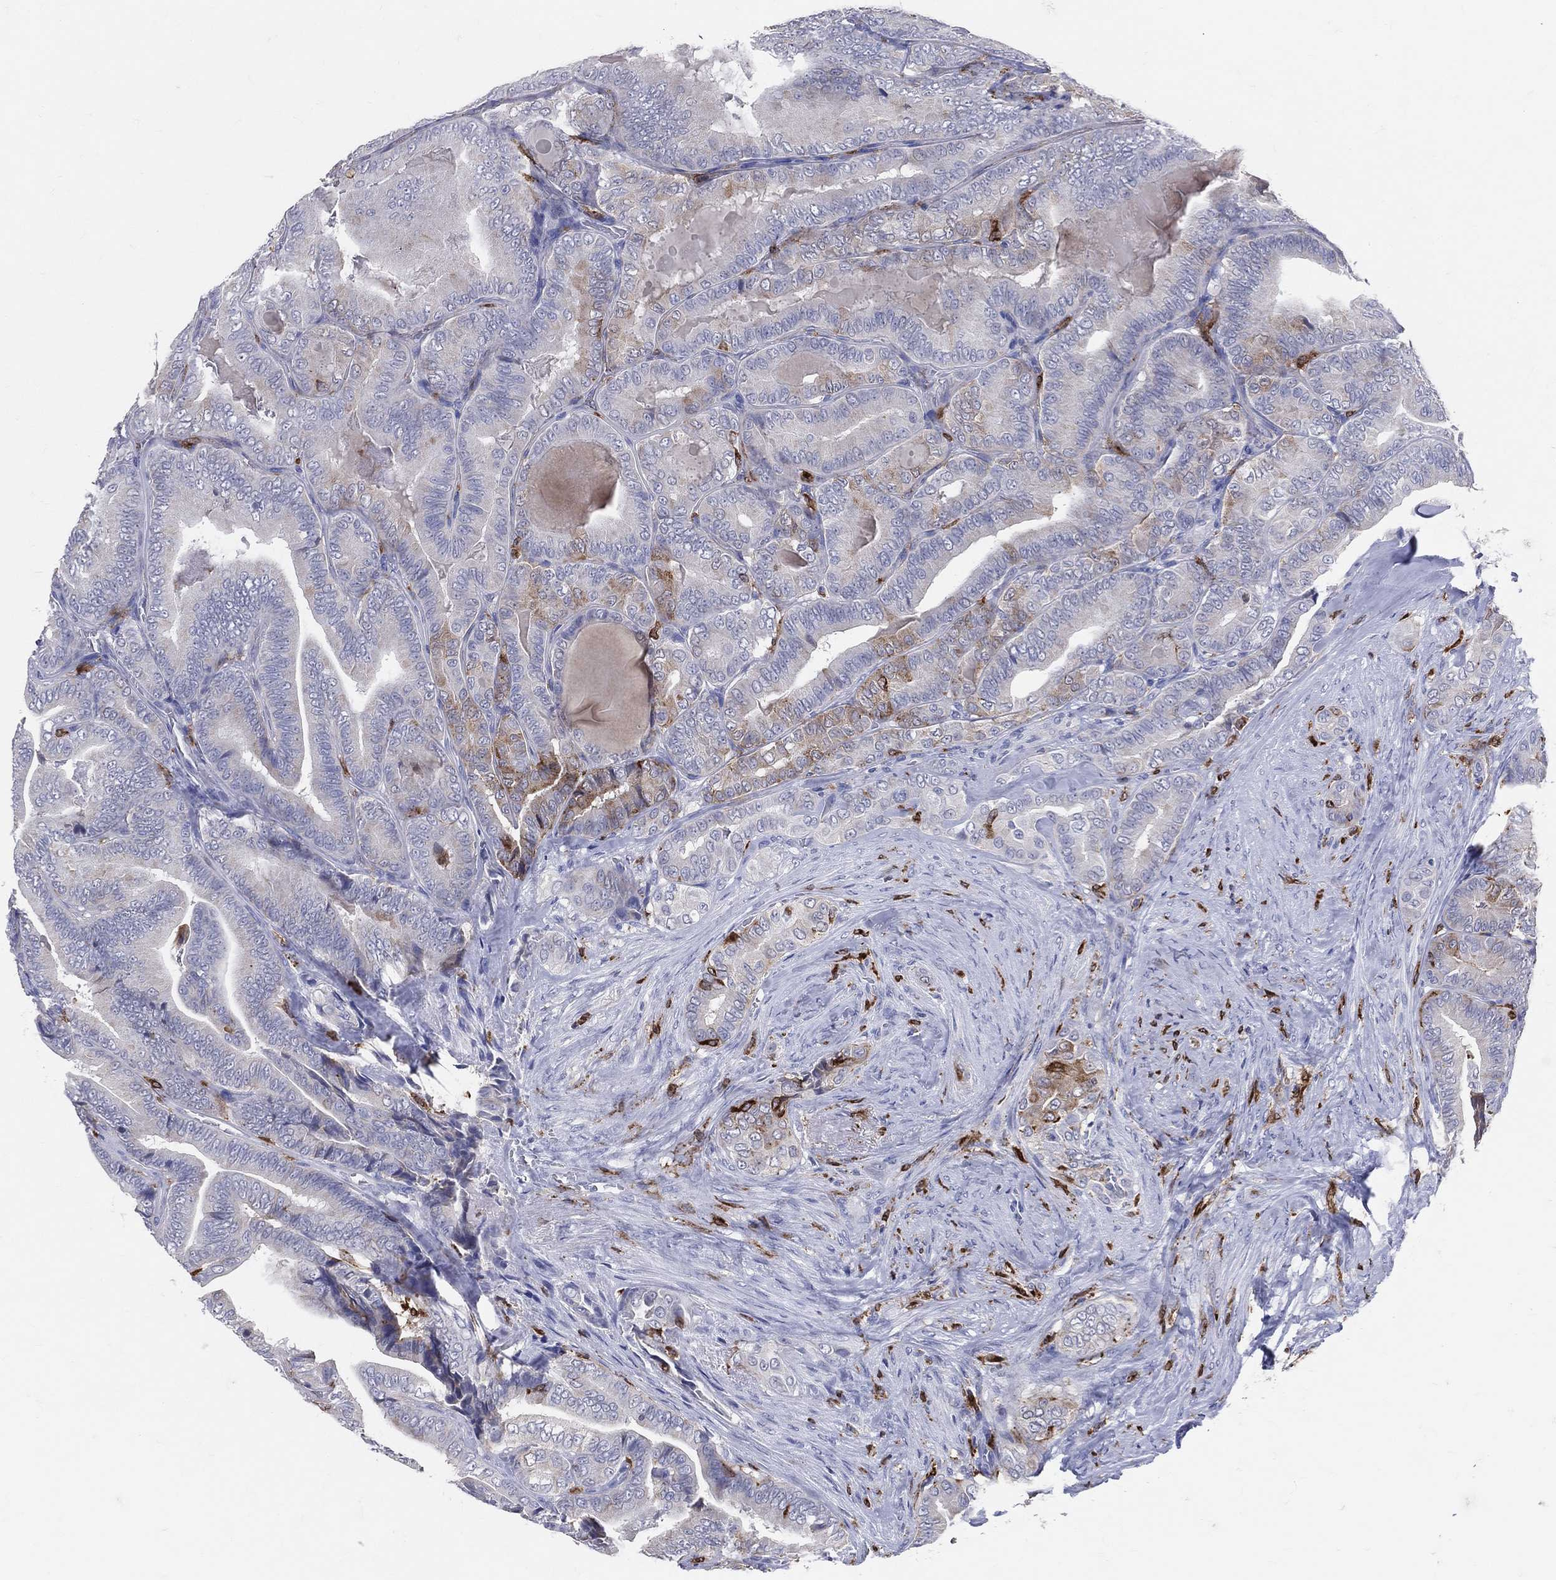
{"staining": {"intensity": "moderate", "quantity": "<25%", "location": "cytoplasmic/membranous"}, "tissue": "thyroid cancer", "cell_type": "Tumor cells", "image_type": "cancer", "snomed": [{"axis": "morphology", "description": "Papillary adenocarcinoma, NOS"}, {"axis": "topography", "description": "Thyroid gland"}], "caption": "There is low levels of moderate cytoplasmic/membranous staining in tumor cells of thyroid cancer (papillary adenocarcinoma), as demonstrated by immunohistochemical staining (brown color).", "gene": "CD74", "patient": {"sex": "male", "age": 61}}